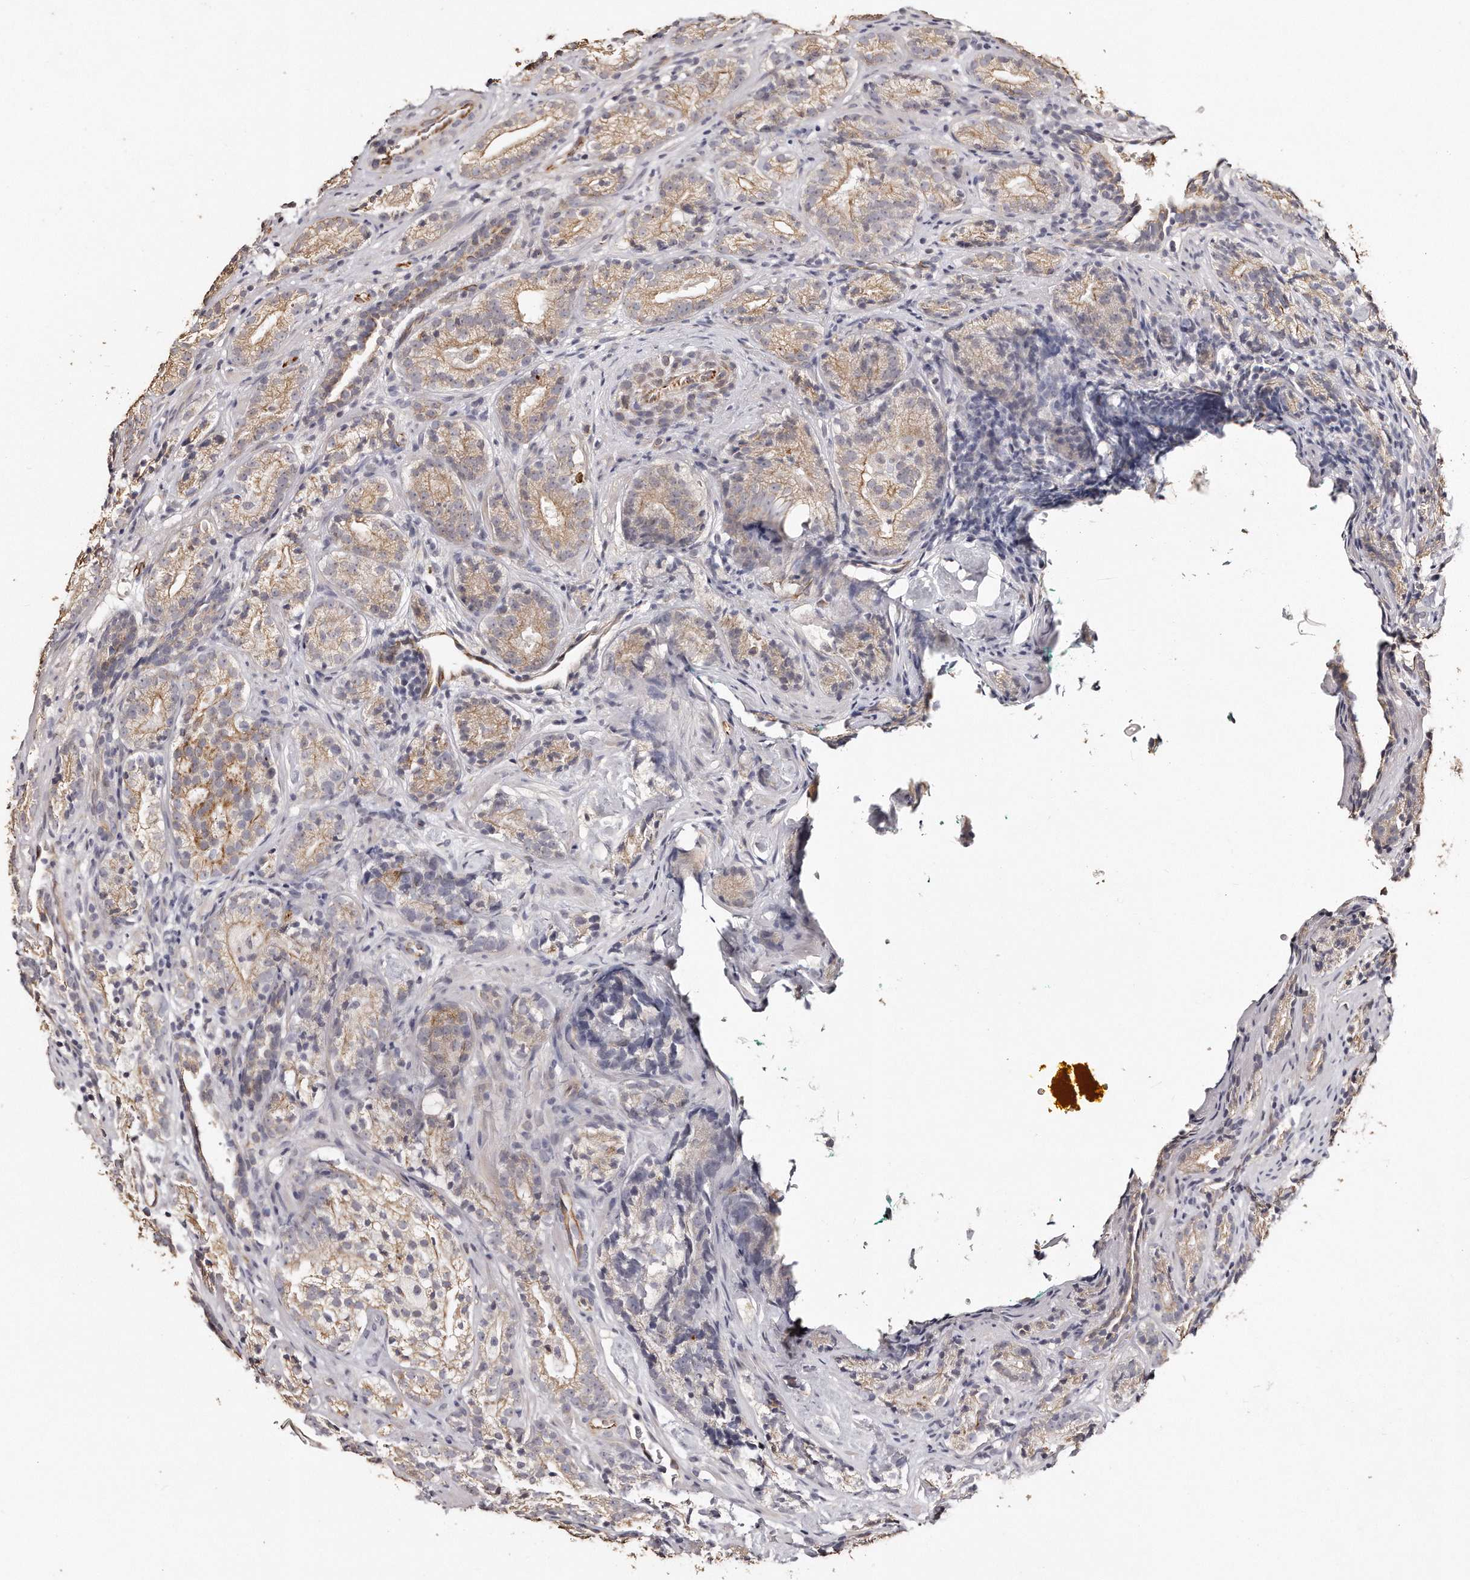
{"staining": {"intensity": "moderate", "quantity": ">75%", "location": "cytoplasmic/membranous"}, "tissue": "prostate cancer", "cell_type": "Tumor cells", "image_type": "cancer", "snomed": [{"axis": "morphology", "description": "Adenocarcinoma, High grade"}, {"axis": "topography", "description": "Prostate"}], "caption": "Moderate cytoplasmic/membranous expression is seen in approximately >75% of tumor cells in prostate high-grade adenocarcinoma.", "gene": "ZYG11A", "patient": {"sex": "male", "age": 56}}